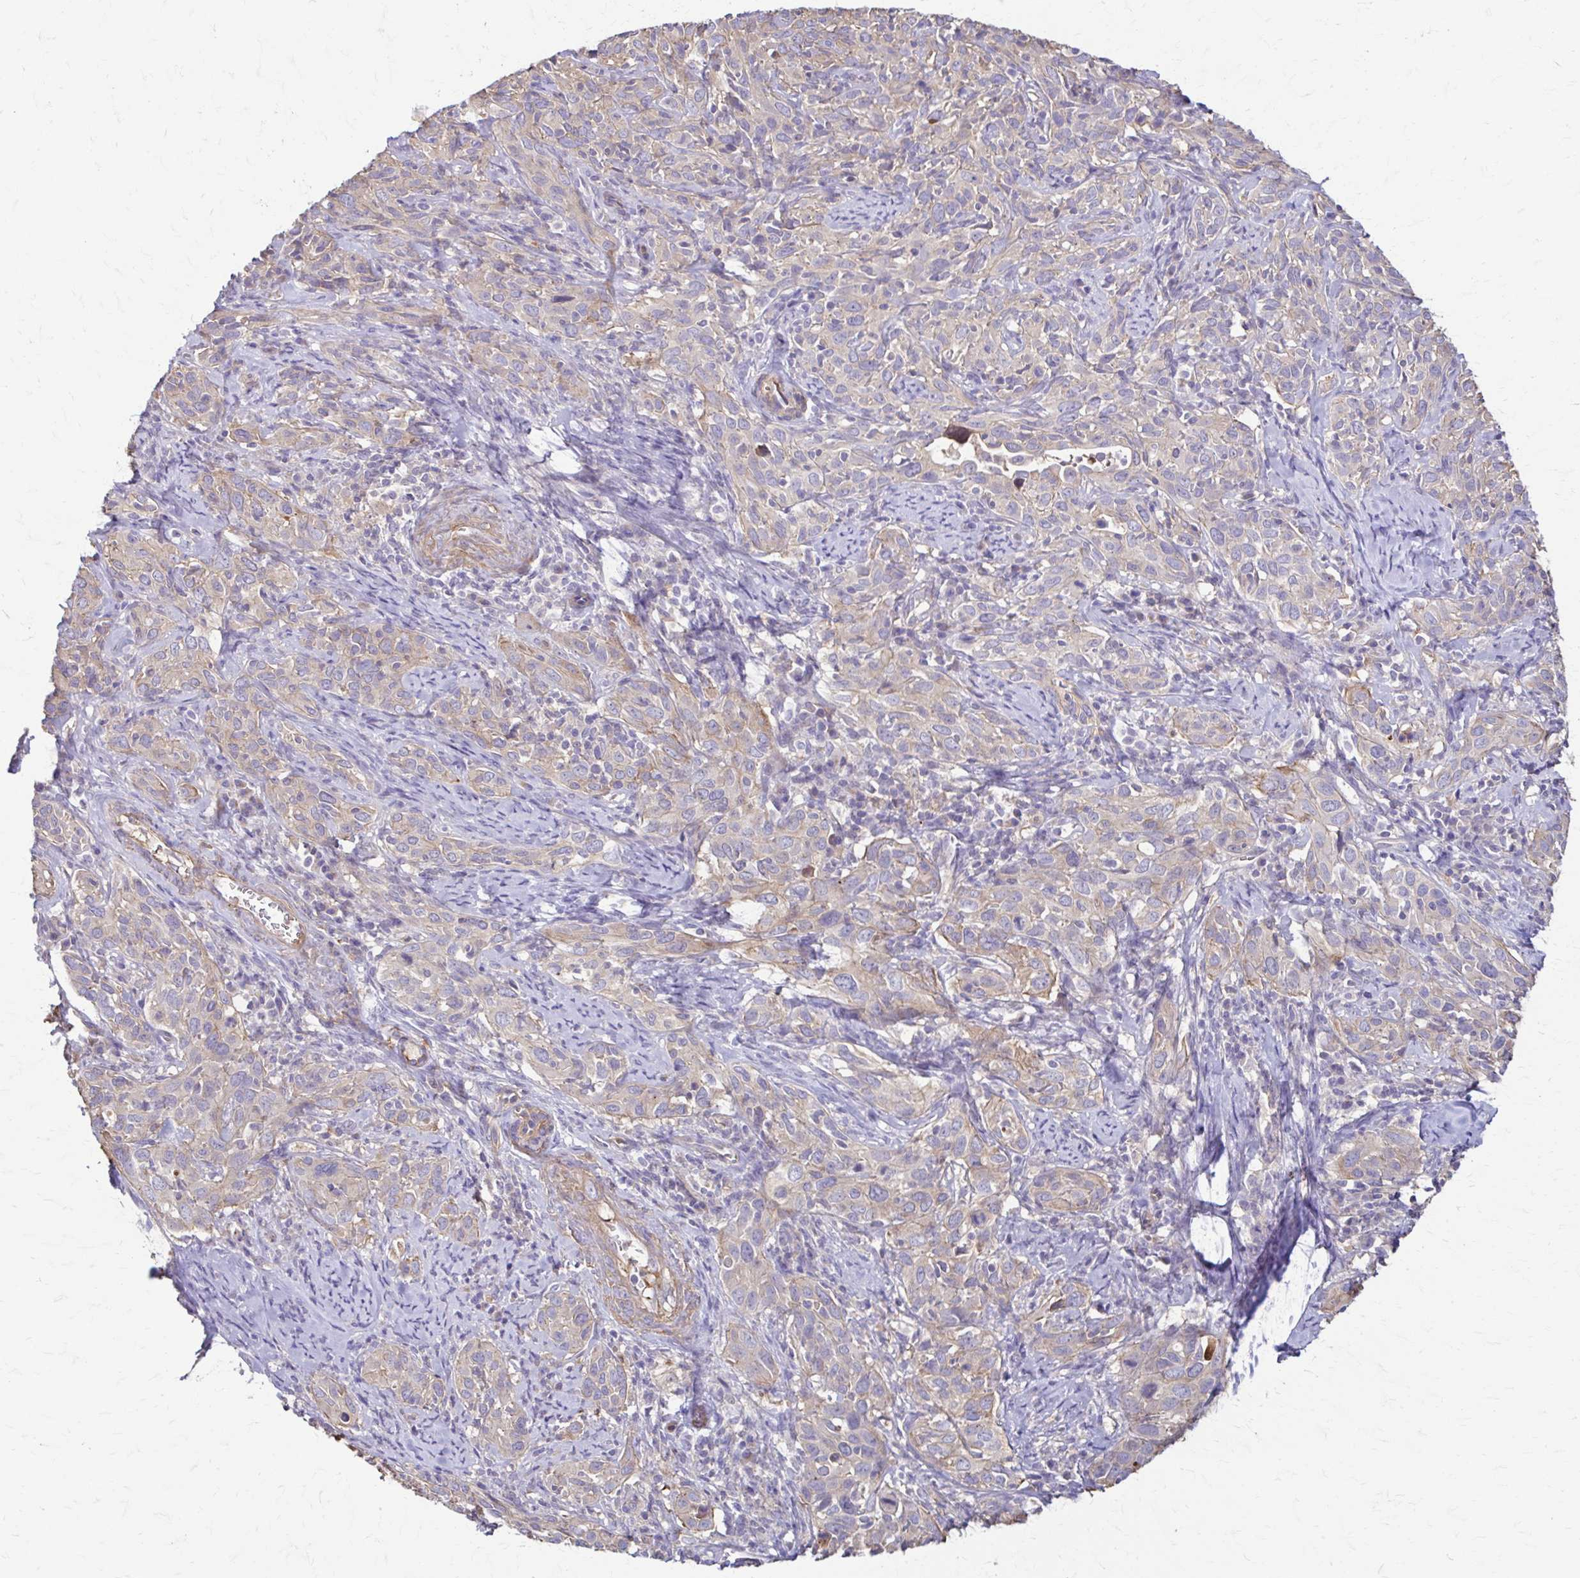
{"staining": {"intensity": "weak", "quantity": "<25%", "location": "cytoplasmic/membranous"}, "tissue": "cervical cancer", "cell_type": "Tumor cells", "image_type": "cancer", "snomed": [{"axis": "morphology", "description": "Normal tissue, NOS"}, {"axis": "morphology", "description": "Squamous cell carcinoma, NOS"}, {"axis": "topography", "description": "Cervix"}], "caption": "Tumor cells show no significant positivity in cervical squamous cell carcinoma.", "gene": "DSP", "patient": {"sex": "female", "age": 51}}